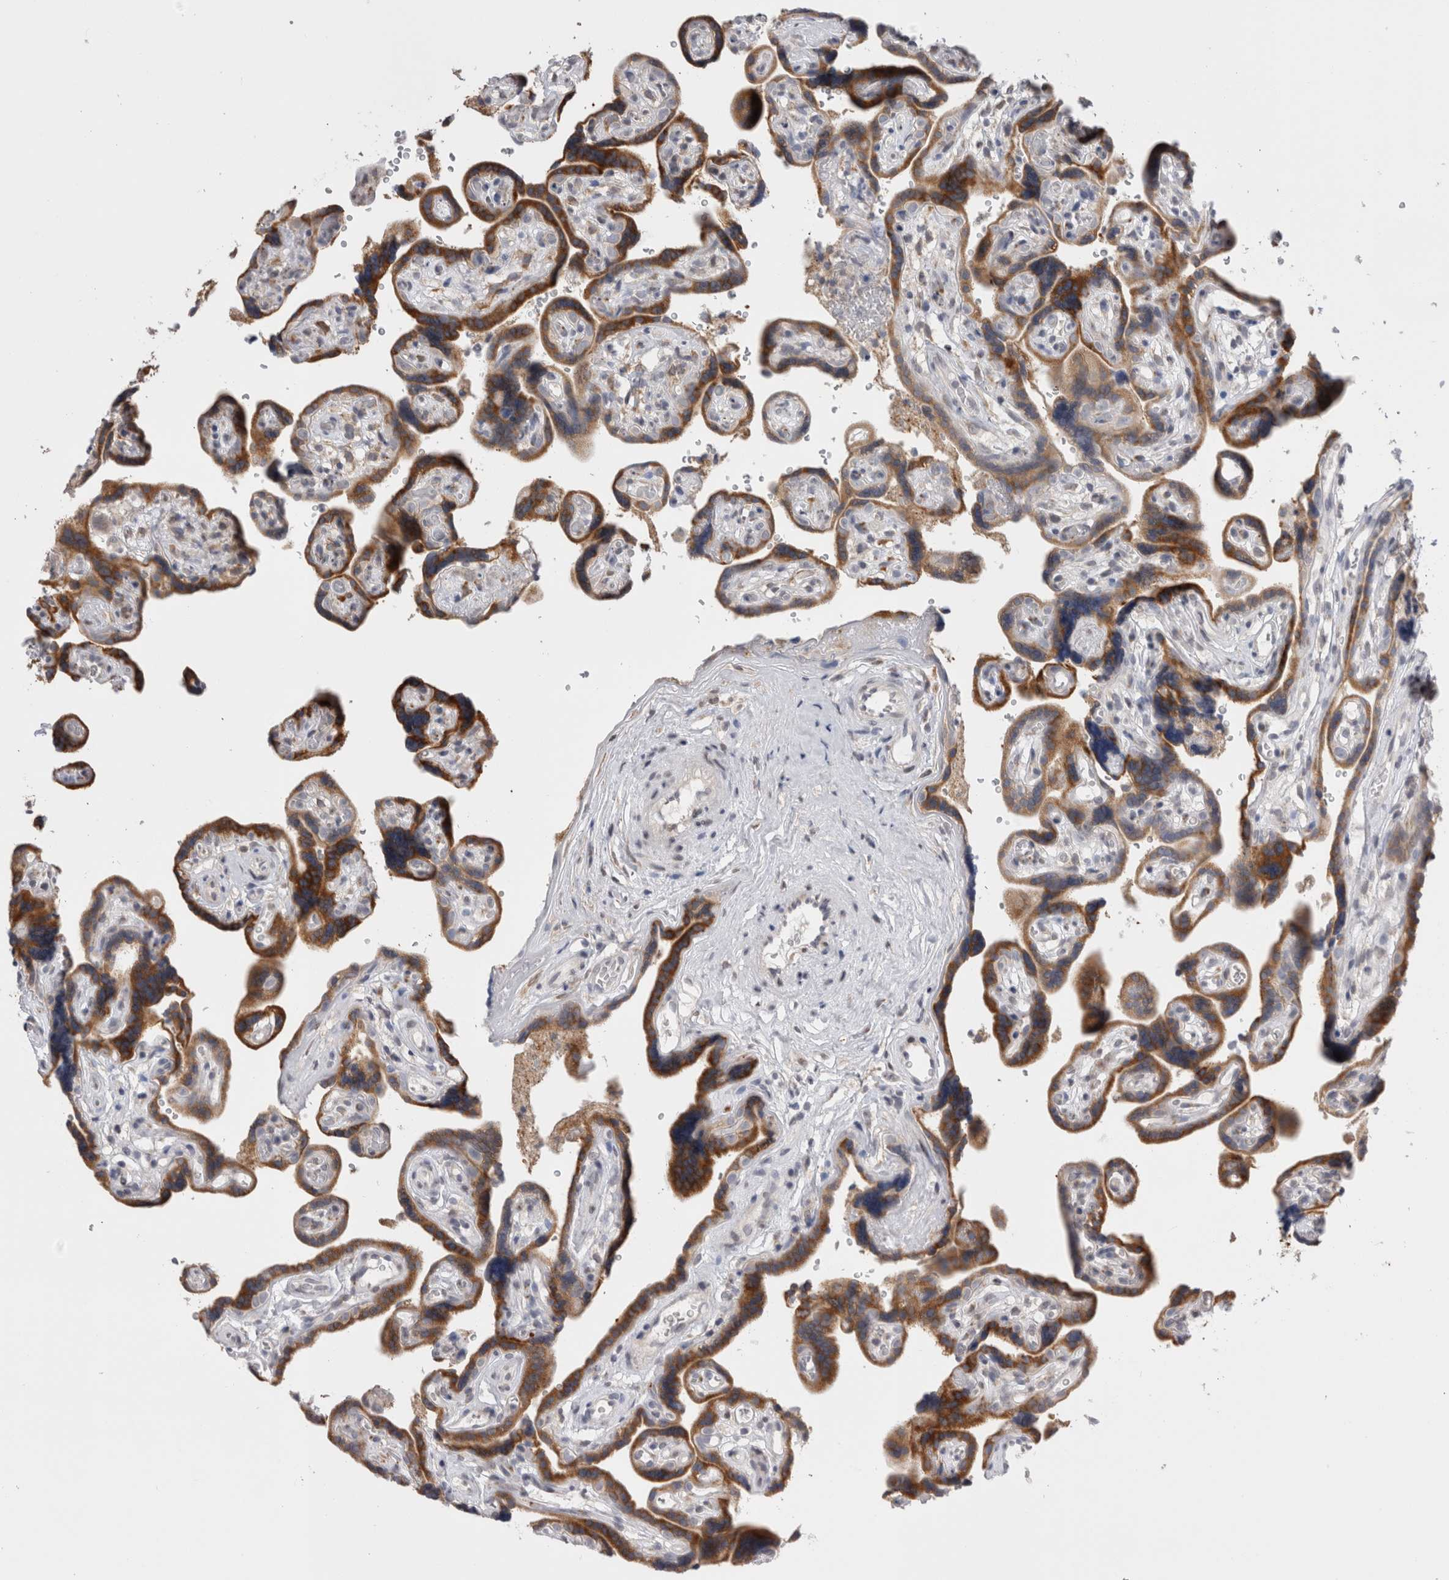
{"staining": {"intensity": "strong", "quantity": ">75%", "location": "cytoplasmic/membranous"}, "tissue": "placenta", "cell_type": "Decidual cells", "image_type": "normal", "snomed": [{"axis": "morphology", "description": "Normal tissue, NOS"}, {"axis": "topography", "description": "Placenta"}], "caption": "Decidual cells exhibit high levels of strong cytoplasmic/membranous expression in about >75% of cells in benign placenta.", "gene": "VCPIP1", "patient": {"sex": "female", "age": 30}}